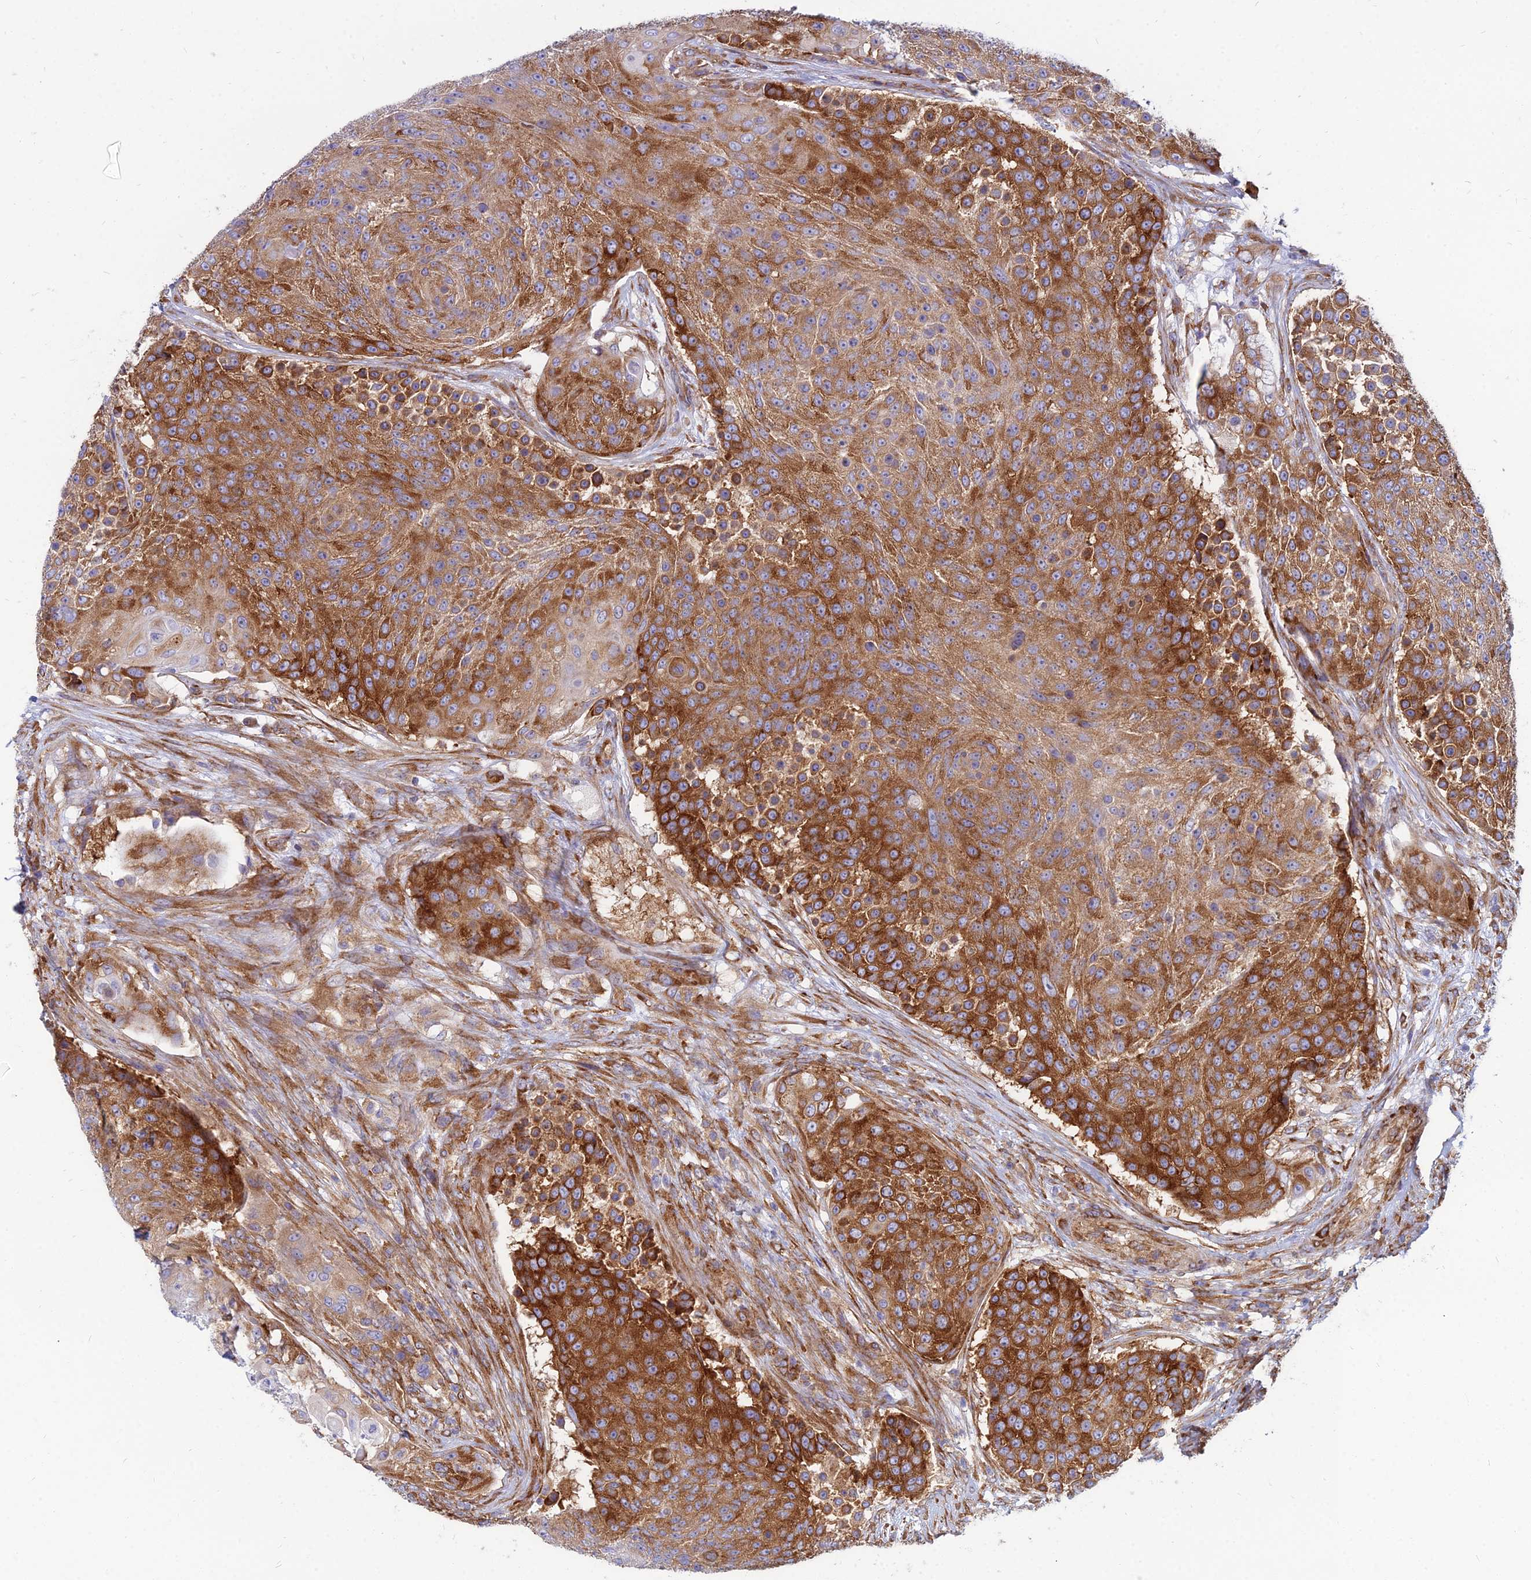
{"staining": {"intensity": "strong", "quantity": ">75%", "location": "cytoplasmic/membranous"}, "tissue": "urothelial cancer", "cell_type": "Tumor cells", "image_type": "cancer", "snomed": [{"axis": "morphology", "description": "Urothelial carcinoma, High grade"}, {"axis": "topography", "description": "Urinary bladder"}], "caption": "Immunohistochemical staining of human urothelial cancer demonstrates strong cytoplasmic/membranous protein positivity in approximately >75% of tumor cells. (DAB IHC, brown staining for protein, blue staining for nuclei).", "gene": "TXLNA", "patient": {"sex": "female", "age": 63}}